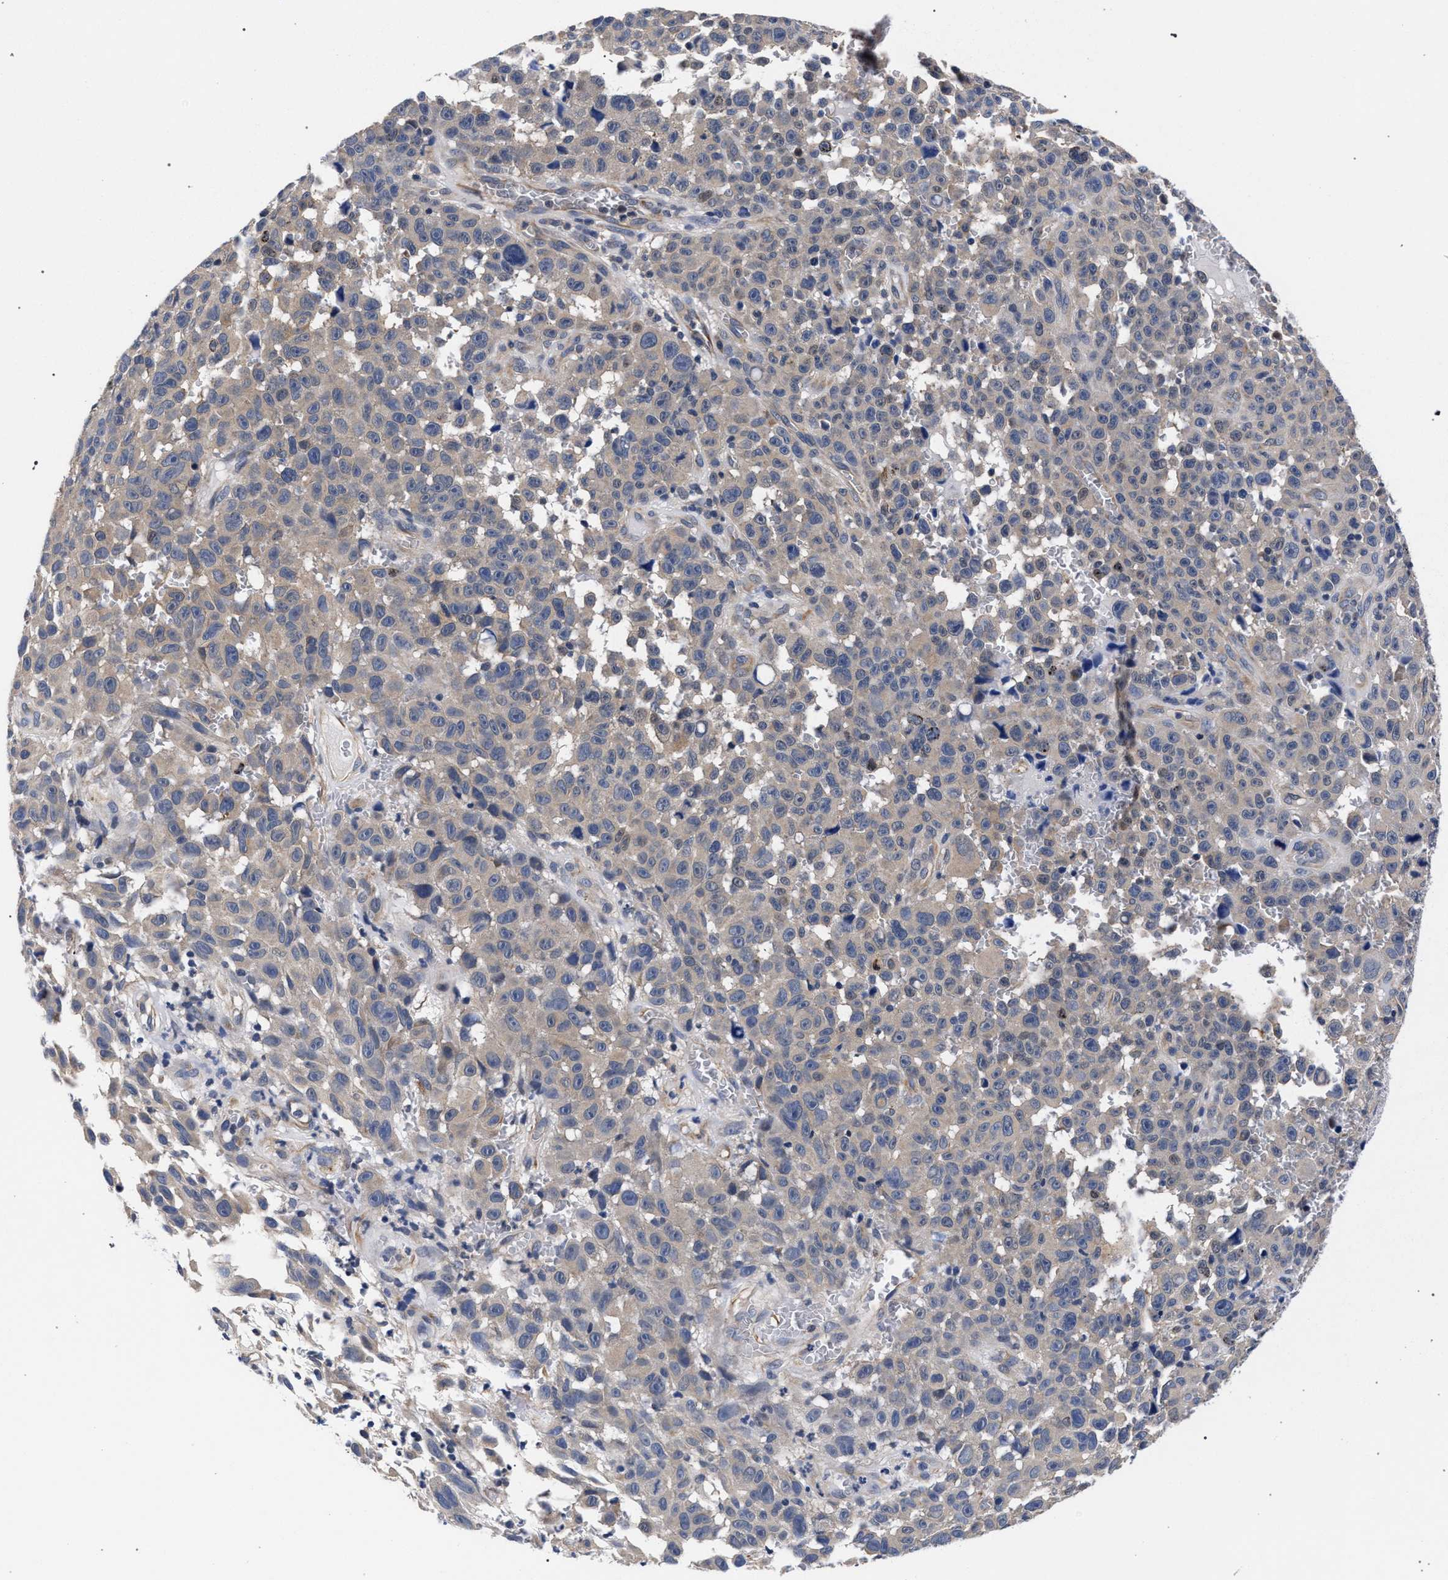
{"staining": {"intensity": "weak", "quantity": "25%-75%", "location": "cytoplasmic/membranous"}, "tissue": "melanoma", "cell_type": "Tumor cells", "image_type": "cancer", "snomed": [{"axis": "morphology", "description": "Malignant melanoma, NOS"}, {"axis": "topography", "description": "Skin"}], "caption": "Immunohistochemical staining of human malignant melanoma shows low levels of weak cytoplasmic/membranous protein positivity in about 25%-75% of tumor cells. The protein is stained brown, and the nuclei are stained in blue (DAB IHC with brightfield microscopy, high magnification).", "gene": "RBM33", "patient": {"sex": "female", "age": 82}}